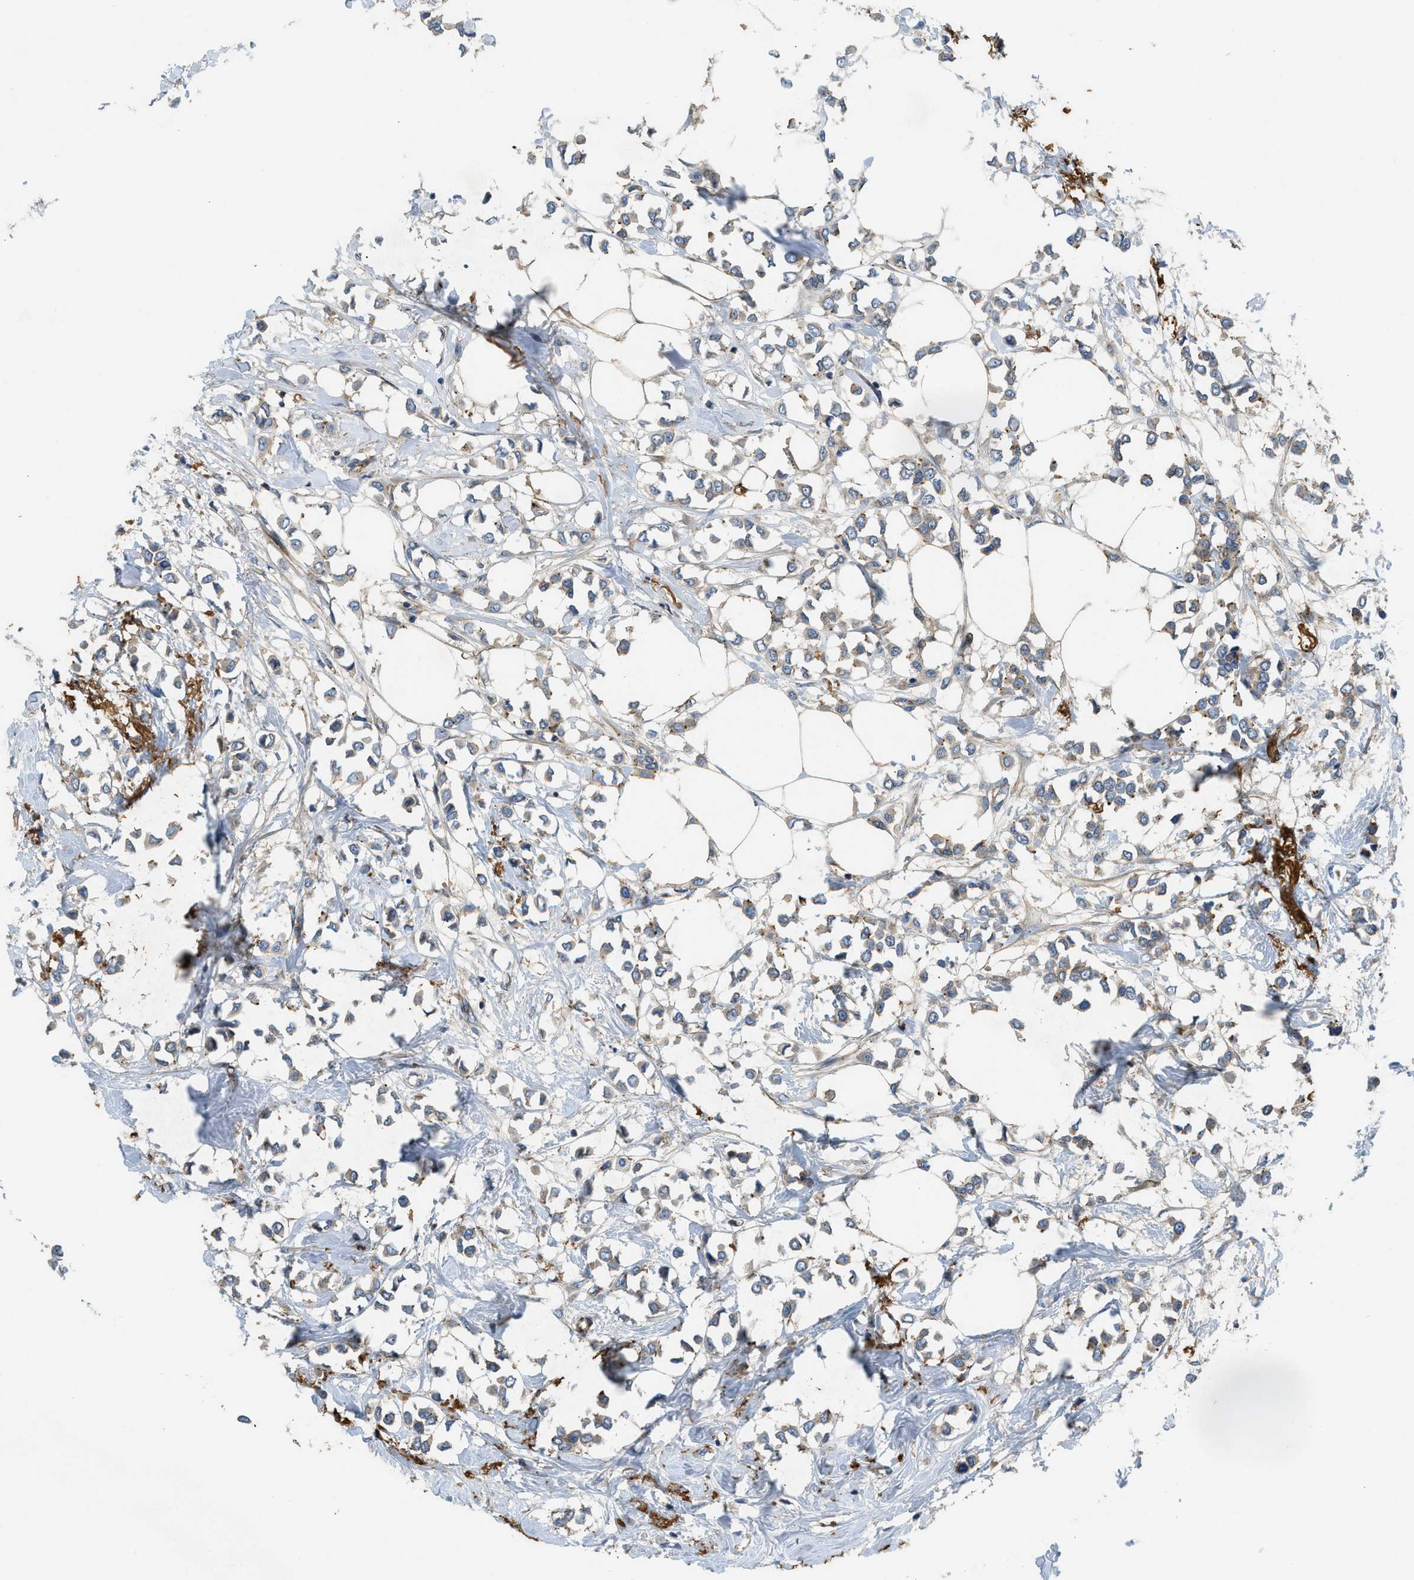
{"staining": {"intensity": "weak", "quantity": ">75%", "location": "cytoplasmic/membranous"}, "tissue": "breast cancer", "cell_type": "Tumor cells", "image_type": "cancer", "snomed": [{"axis": "morphology", "description": "Lobular carcinoma"}, {"axis": "topography", "description": "Breast"}], "caption": "Tumor cells reveal weak cytoplasmic/membranous staining in about >75% of cells in breast lobular carcinoma.", "gene": "NYNRIN", "patient": {"sex": "female", "age": 51}}